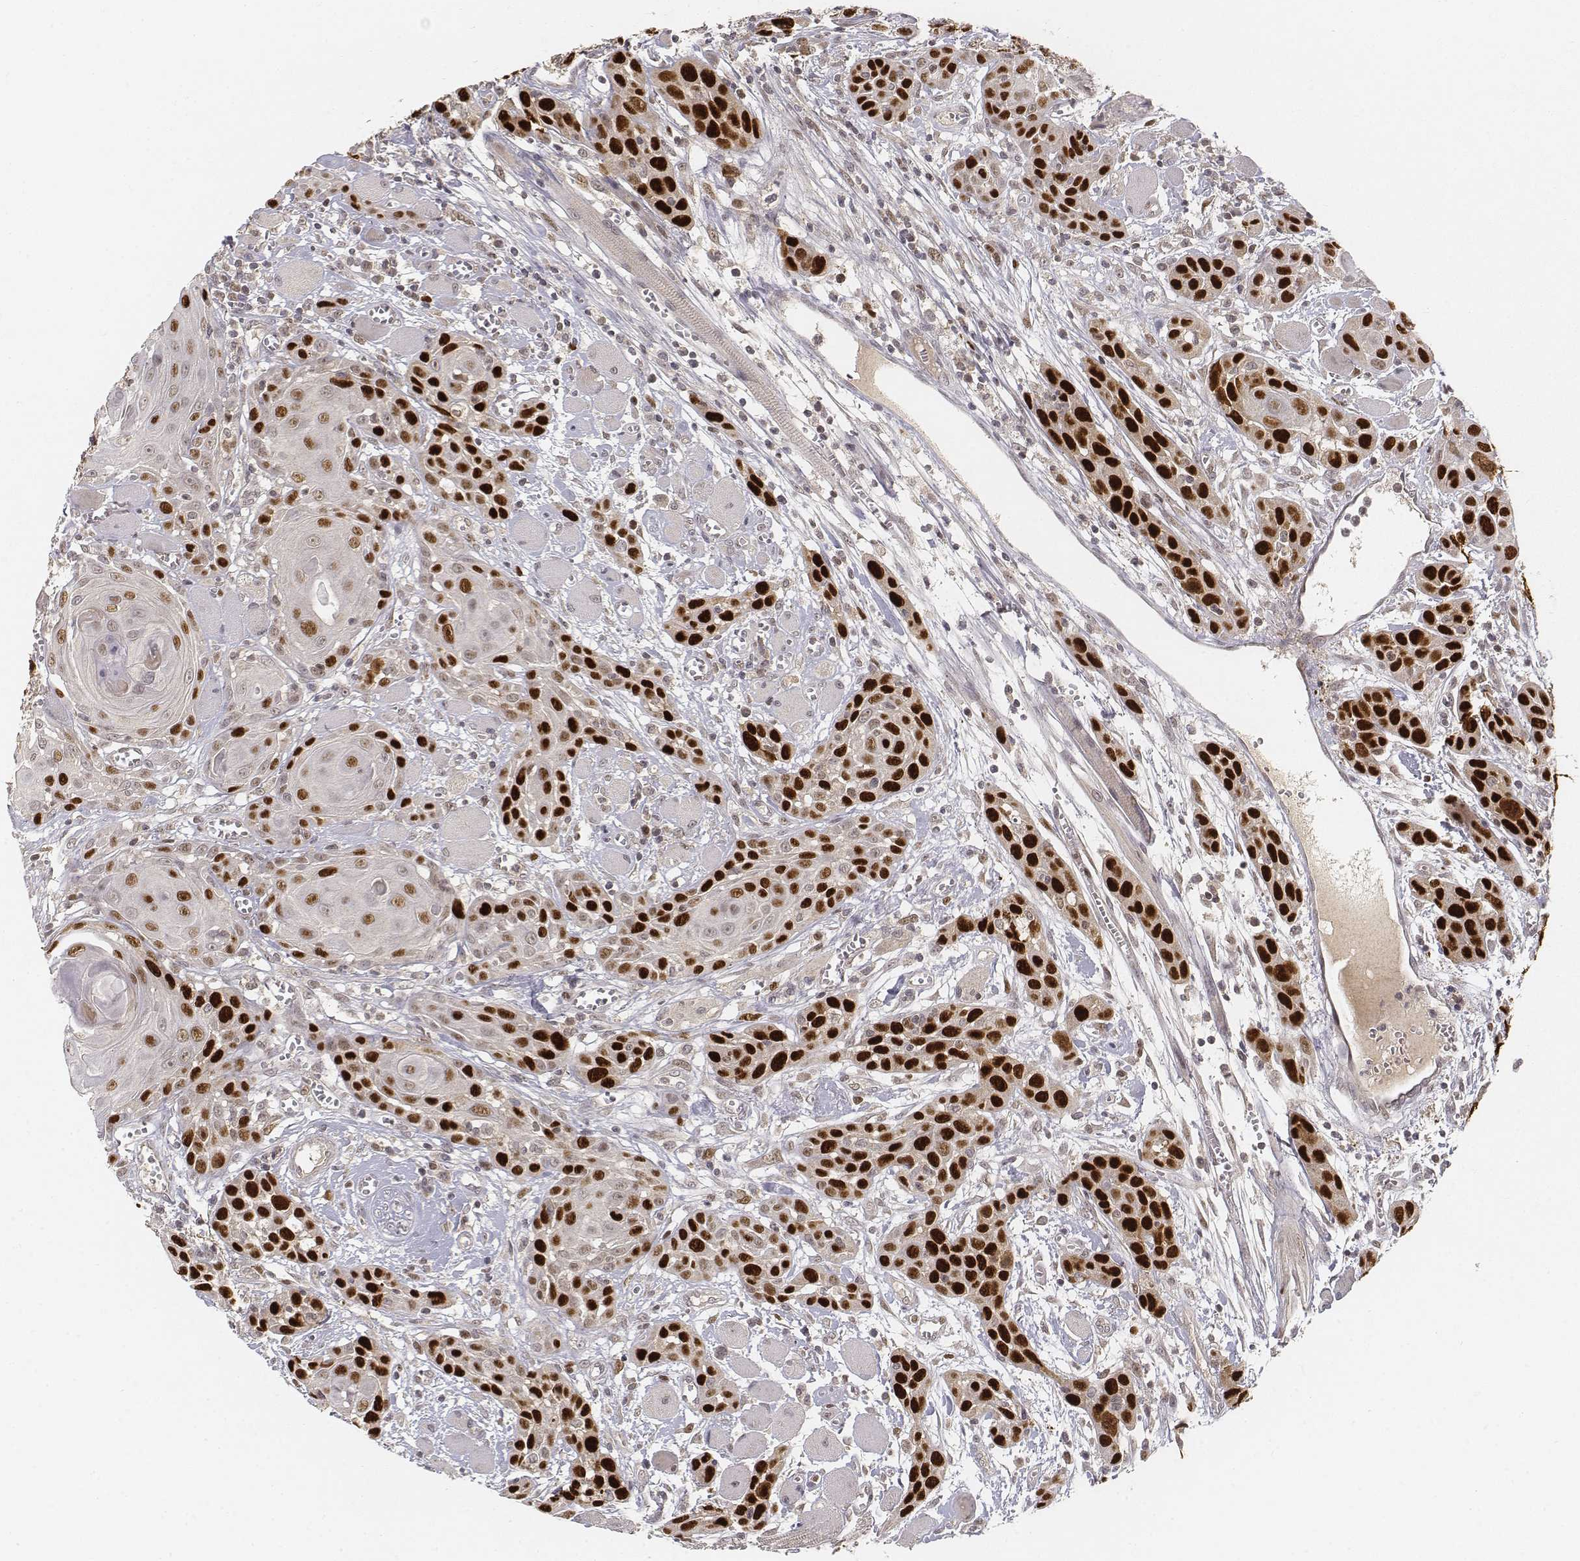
{"staining": {"intensity": "strong", "quantity": "25%-75%", "location": "nuclear"}, "tissue": "head and neck cancer", "cell_type": "Tumor cells", "image_type": "cancer", "snomed": [{"axis": "morphology", "description": "Squamous cell carcinoma, NOS"}, {"axis": "topography", "description": "Head-Neck"}], "caption": "This is a photomicrograph of immunohistochemistry staining of head and neck cancer, which shows strong positivity in the nuclear of tumor cells.", "gene": "FANCD2", "patient": {"sex": "female", "age": 80}}